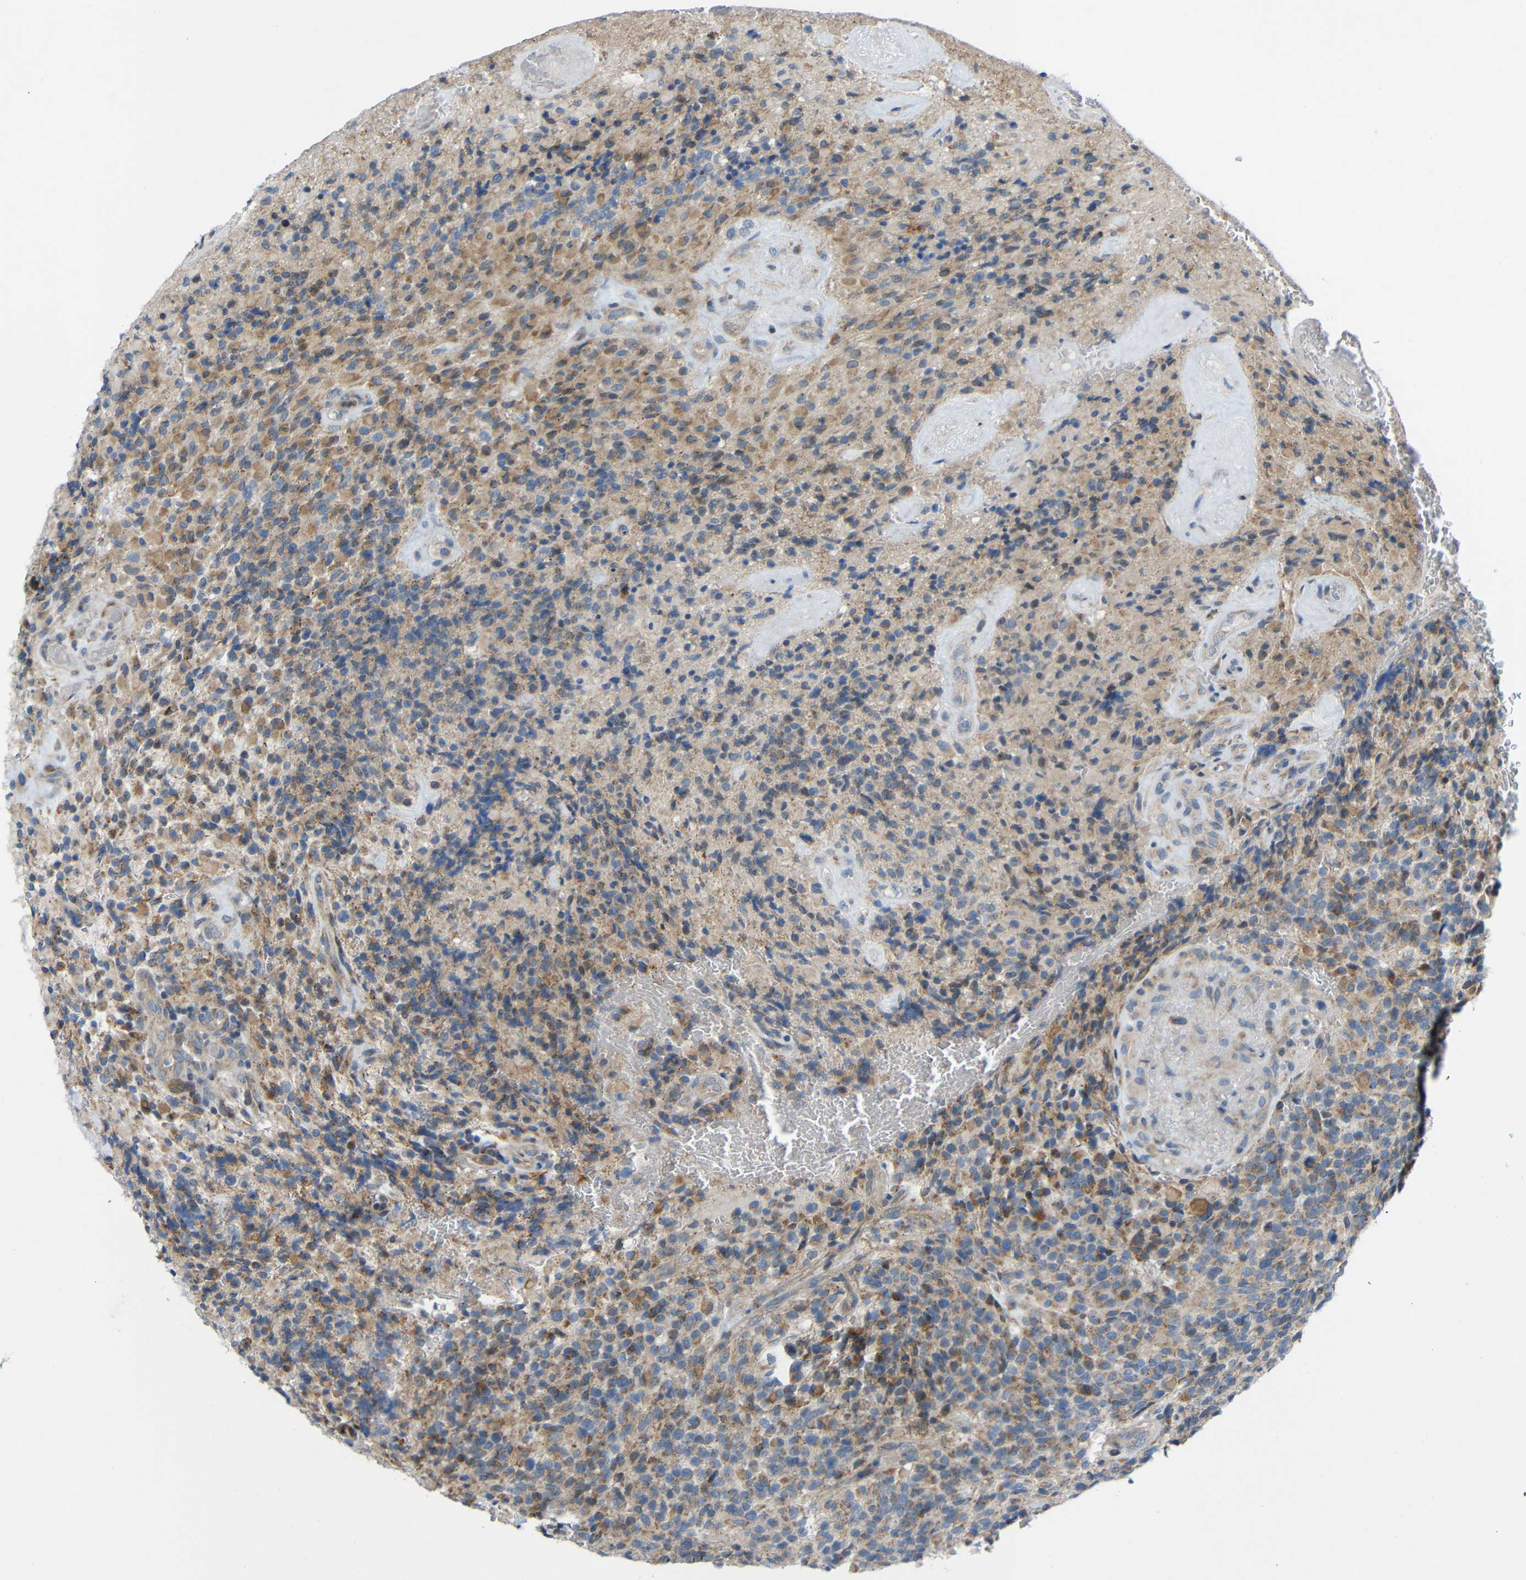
{"staining": {"intensity": "weak", "quantity": "<25%", "location": "cytoplasmic/membranous"}, "tissue": "glioma", "cell_type": "Tumor cells", "image_type": "cancer", "snomed": [{"axis": "morphology", "description": "Glioma, malignant, High grade"}, {"axis": "topography", "description": "Brain"}], "caption": "An image of human malignant glioma (high-grade) is negative for staining in tumor cells. (Brightfield microscopy of DAB immunohistochemistry at high magnification).", "gene": "TMEM25", "patient": {"sex": "male", "age": 71}}